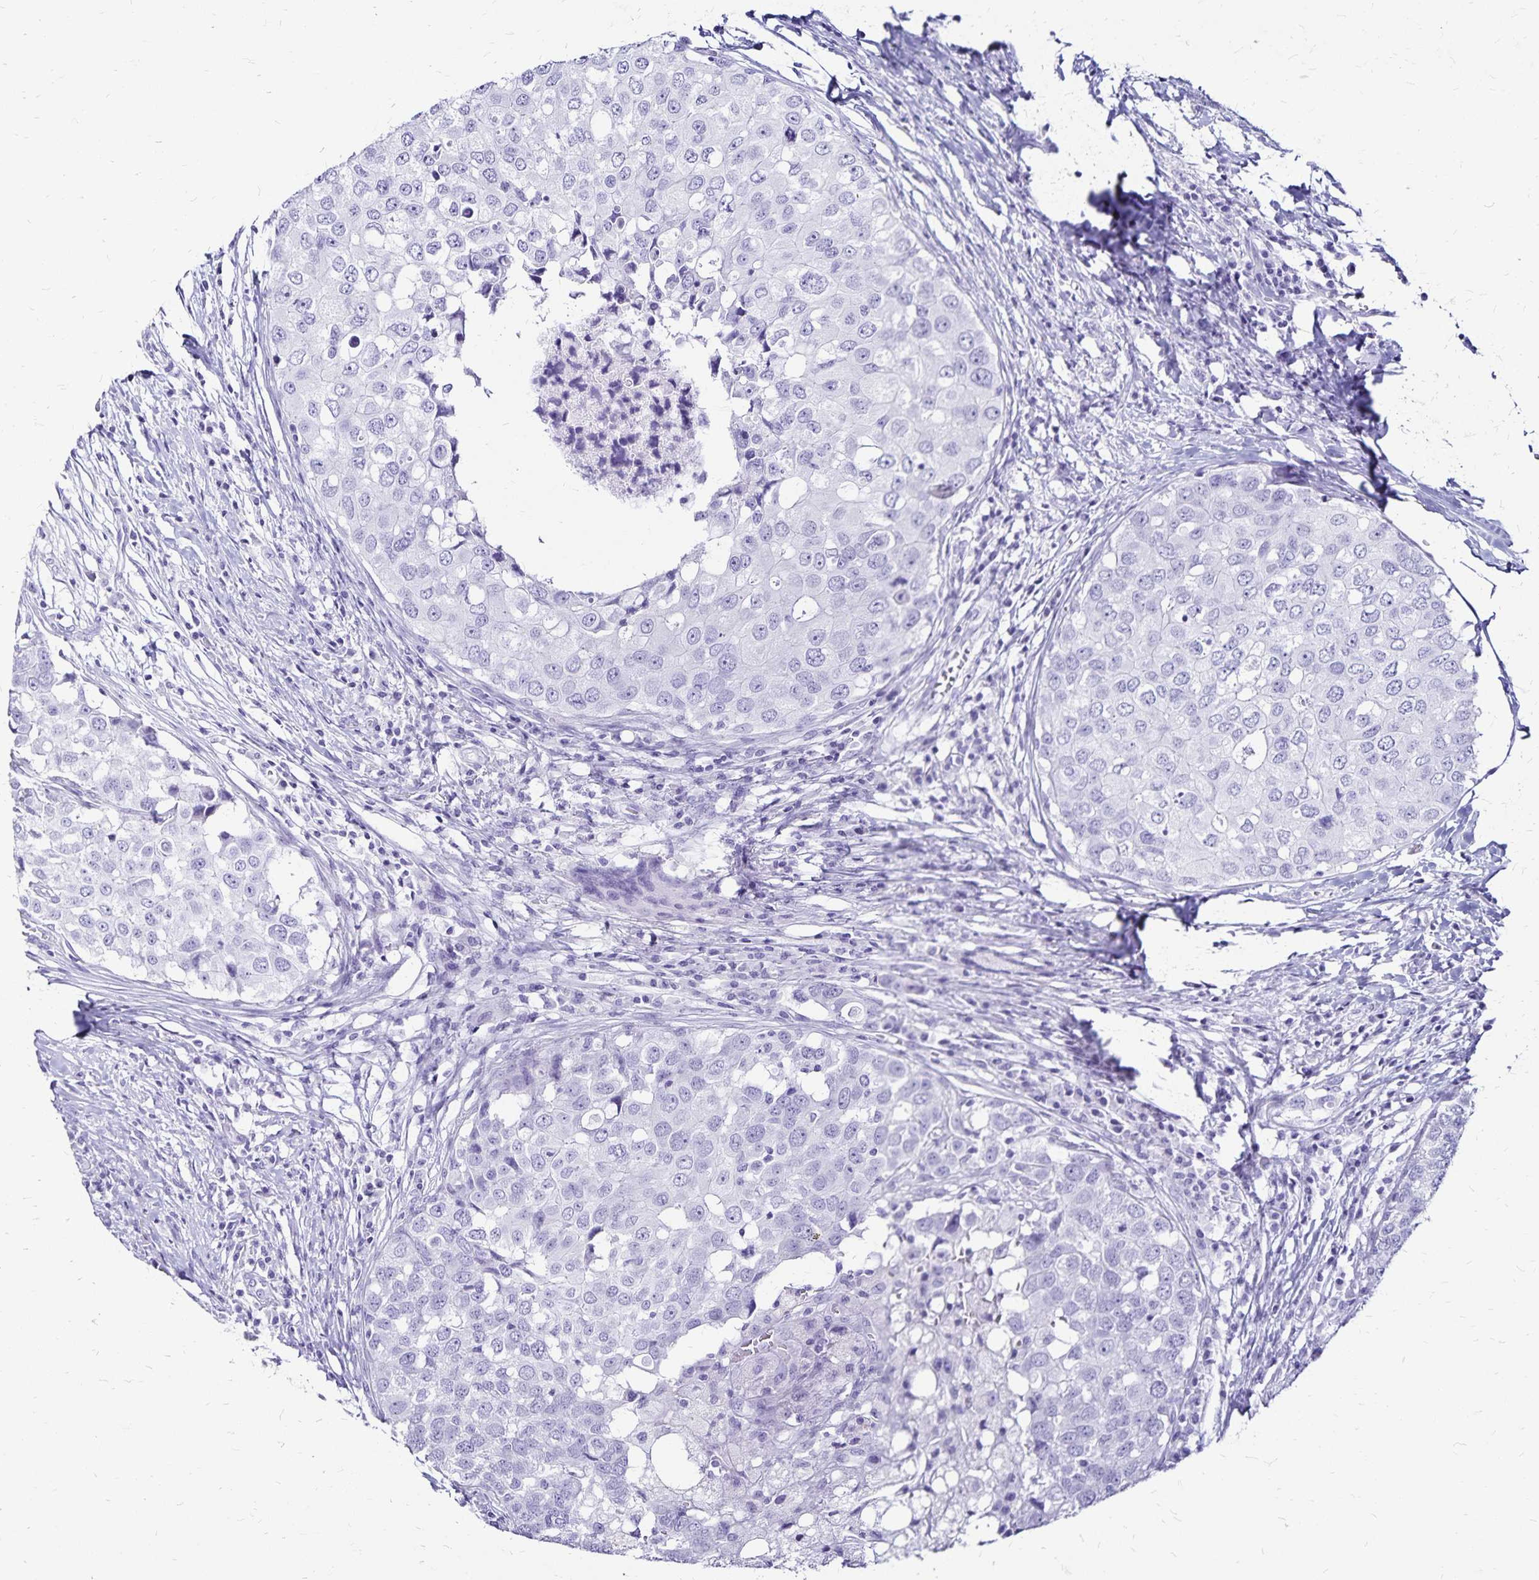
{"staining": {"intensity": "negative", "quantity": "none", "location": "none"}, "tissue": "breast cancer", "cell_type": "Tumor cells", "image_type": "cancer", "snomed": [{"axis": "morphology", "description": "Duct carcinoma"}, {"axis": "topography", "description": "Breast"}], "caption": "Protein analysis of breast cancer displays no significant staining in tumor cells.", "gene": "LIN28B", "patient": {"sex": "female", "age": 27}}